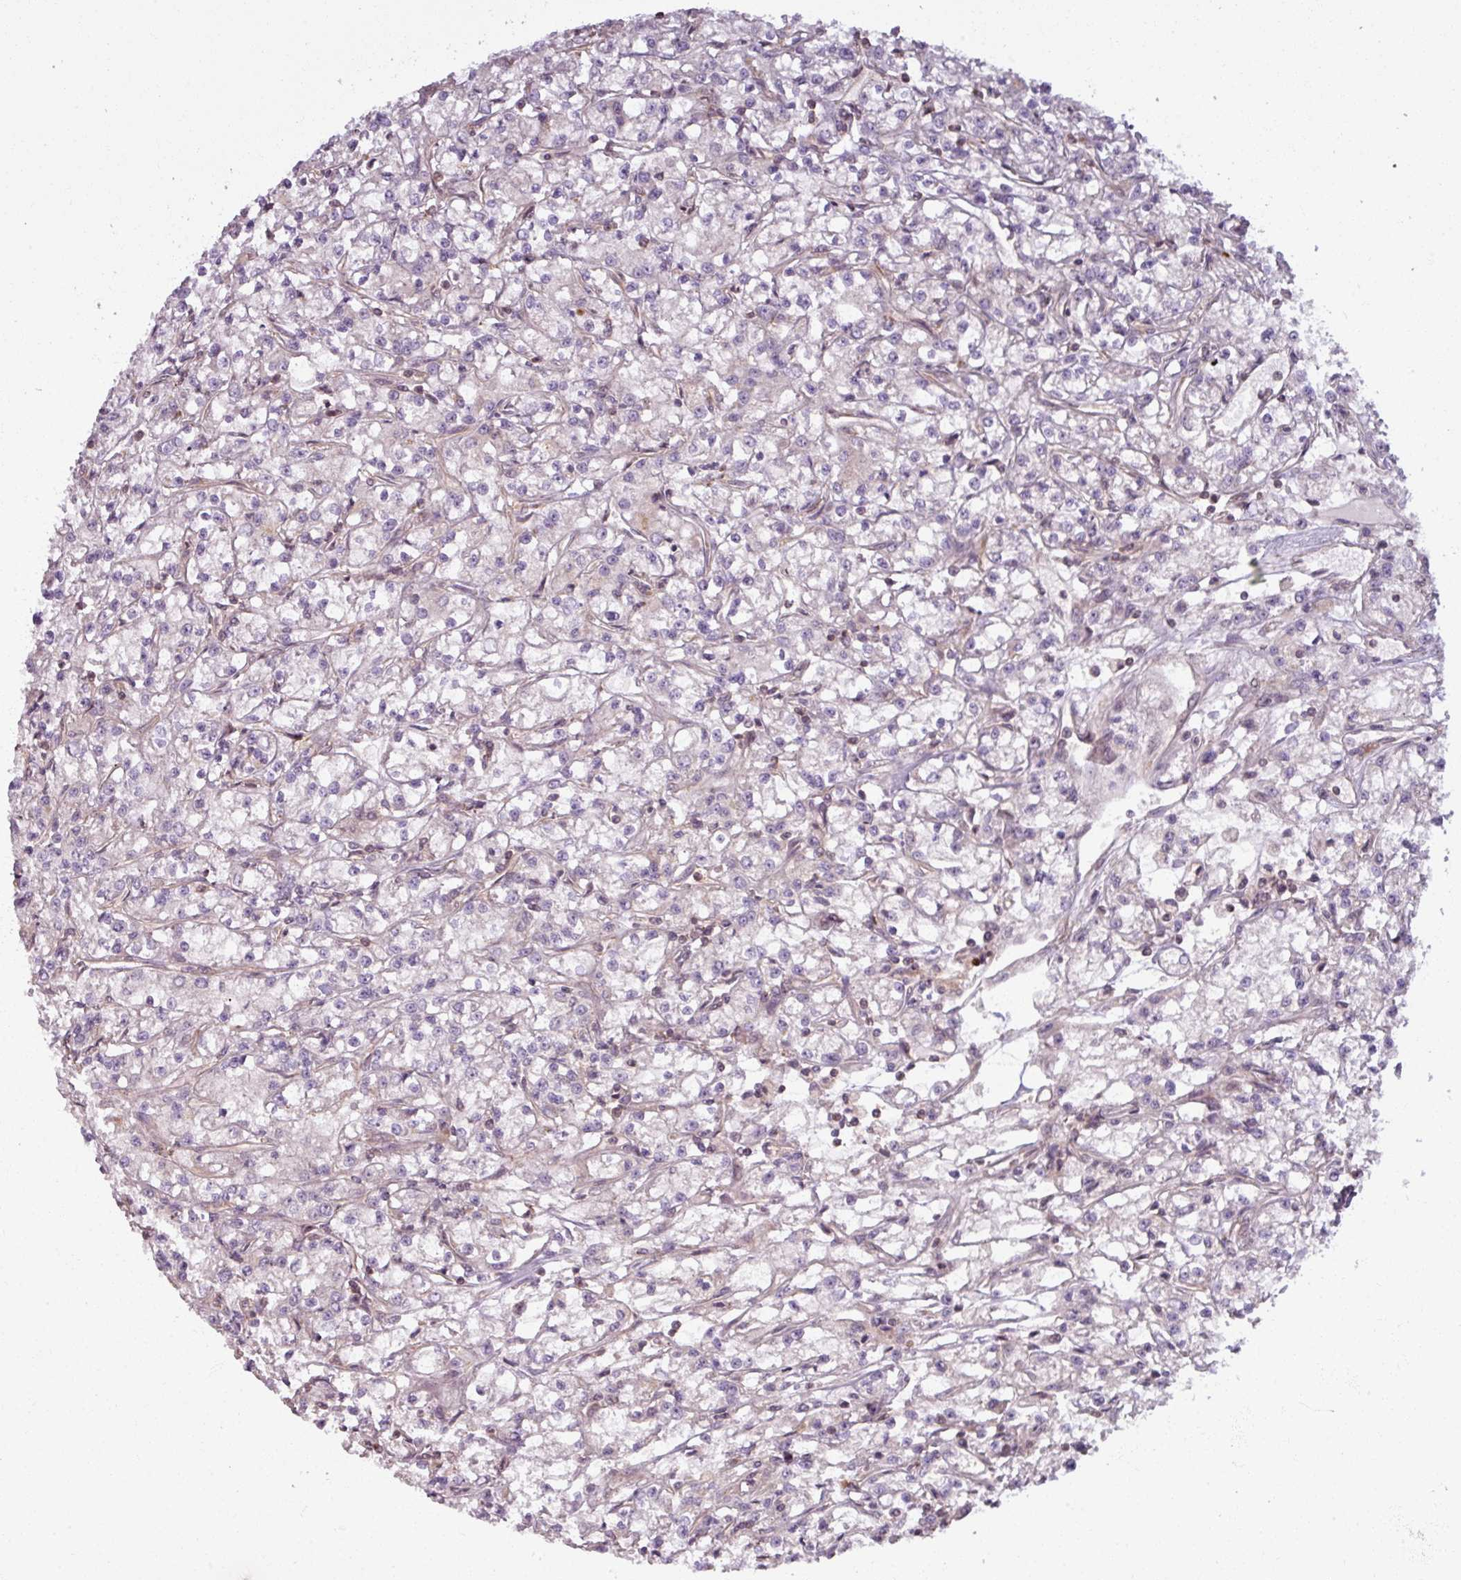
{"staining": {"intensity": "negative", "quantity": "none", "location": "none"}, "tissue": "renal cancer", "cell_type": "Tumor cells", "image_type": "cancer", "snomed": [{"axis": "morphology", "description": "Adenocarcinoma, NOS"}, {"axis": "topography", "description": "Kidney"}], "caption": "Micrograph shows no protein expression in tumor cells of renal cancer (adenocarcinoma) tissue.", "gene": "TUSC3", "patient": {"sex": "female", "age": 59}}